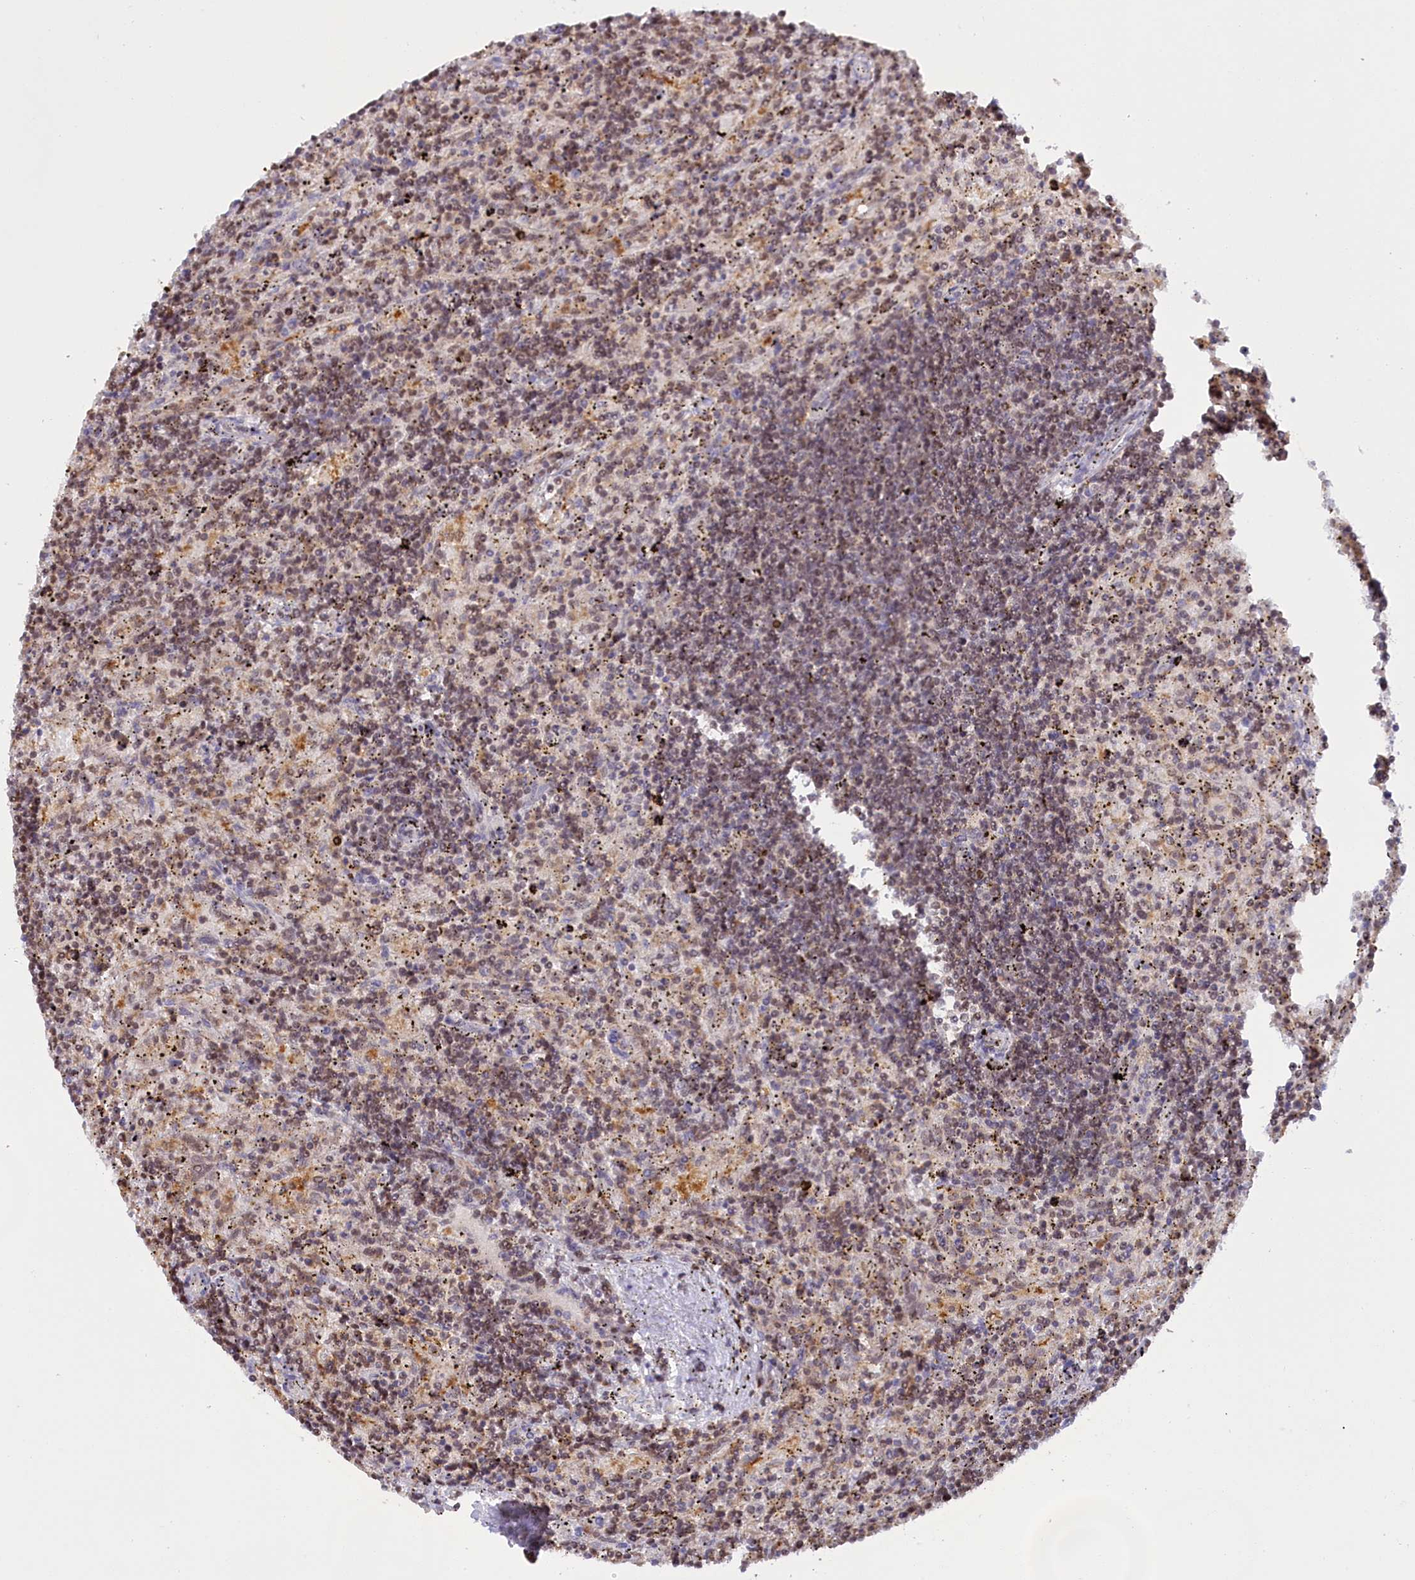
{"staining": {"intensity": "moderate", "quantity": ">75%", "location": "nuclear"}, "tissue": "lymphoma", "cell_type": "Tumor cells", "image_type": "cancer", "snomed": [{"axis": "morphology", "description": "Malignant lymphoma, non-Hodgkin's type, Low grade"}, {"axis": "topography", "description": "Spleen"}], "caption": "The micrograph displays immunohistochemical staining of lymphoma. There is moderate nuclear staining is seen in about >75% of tumor cells.", "gene": "IZUMO2", "patient": {"sex": "male", "age": 76}}